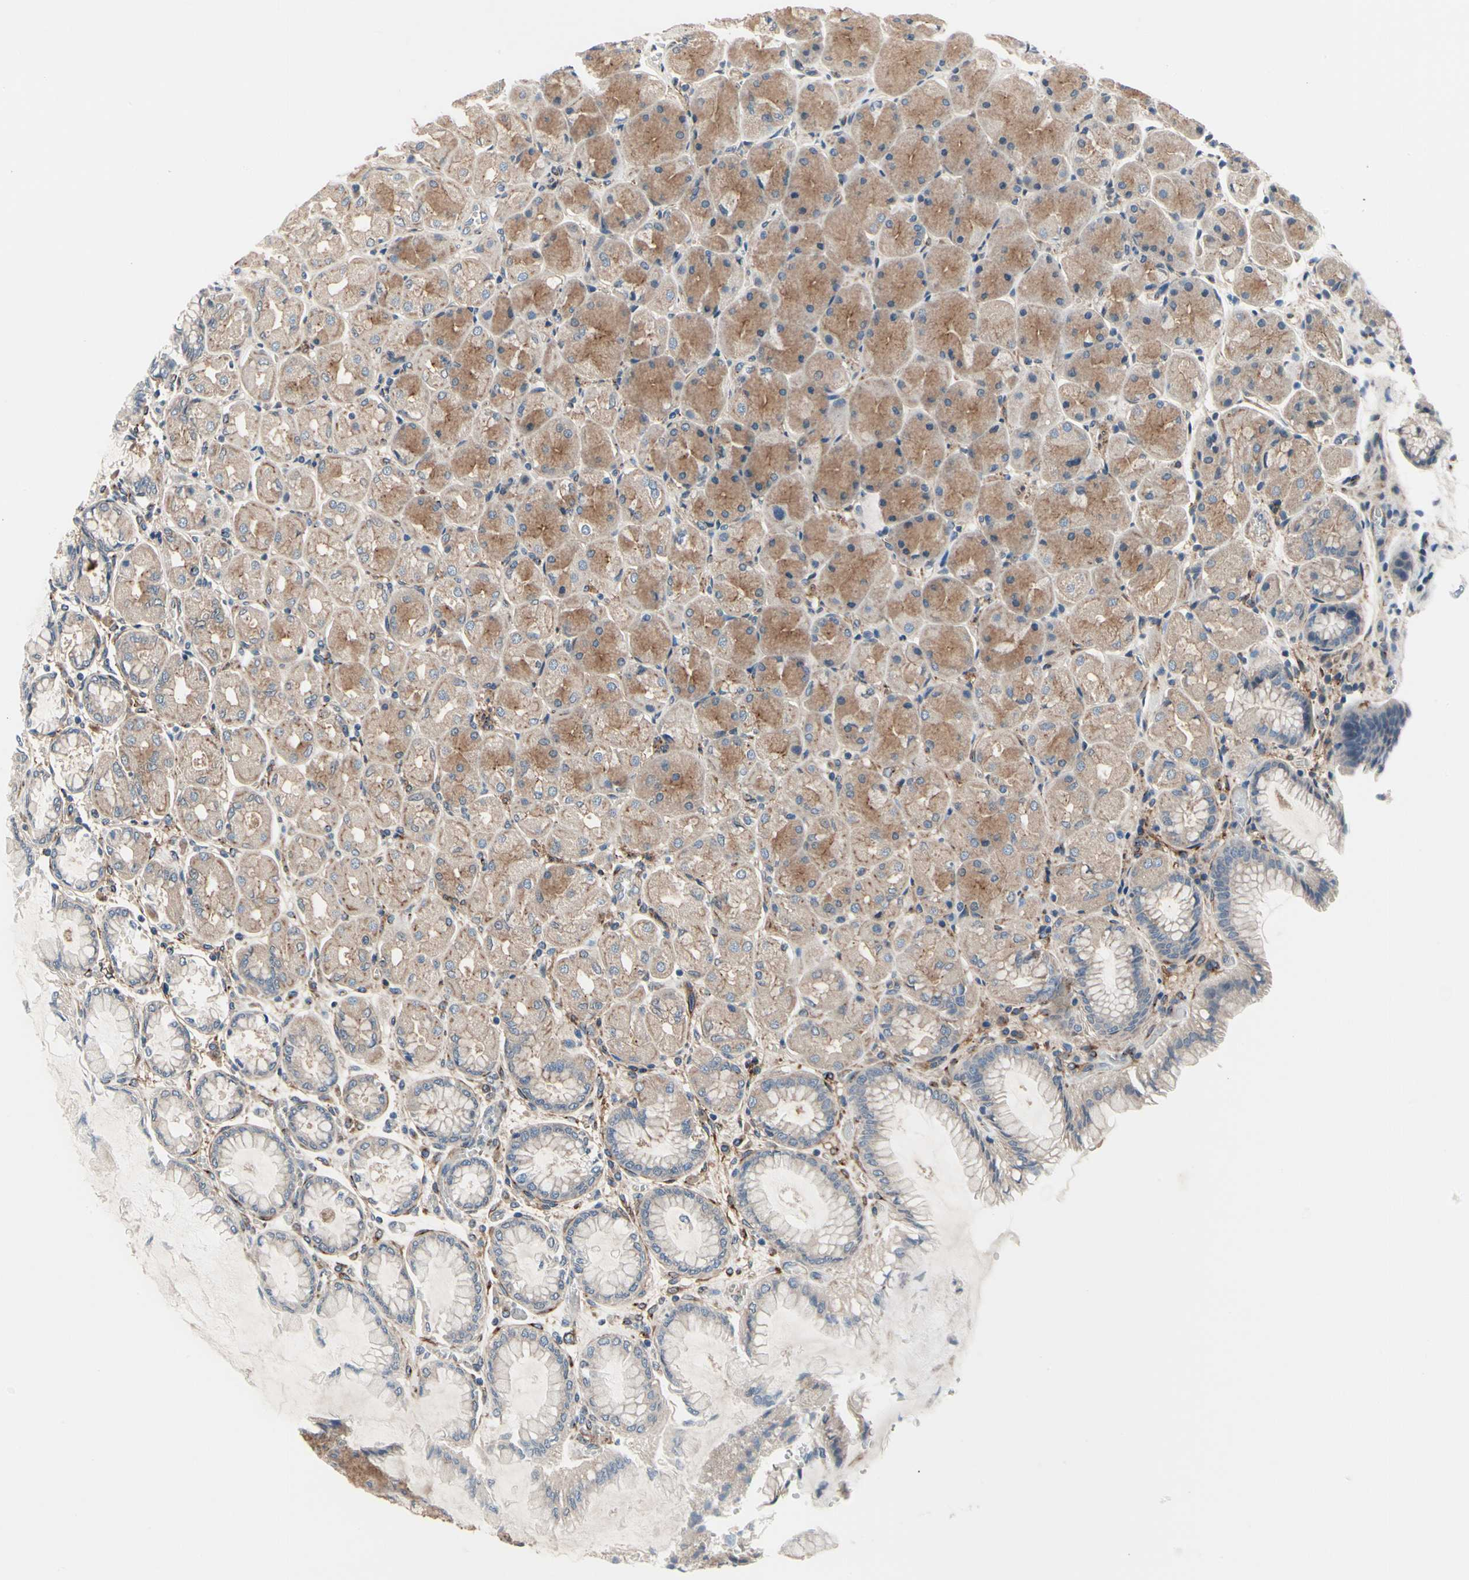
{"staining": {"intensity": "moderate", "quantity": ">75%", "location": "cytoplasmic/membranous"}, "tissue": "stomach", "cell_type": "Glandular cells", "image_type": "normal", "snomed": [{"axis": "morphology", "description": "Normal tissue, NOS"}, {"axis": "topography", "description": "Stomach, upper"}], "caption": "IHC staining of benign stomach, which displays medium levels of moderate cytoplasmic/membranous positivity in approximately >75% of glandular cells indicating moderate cytoplasmic/membranous protein staining. The staining was performed using DAB (brown) for protein detection and nuclei were counterstained in hematoxylin (blue).", "gene": "PRKAR2B", "patient": {"sex": "female", "age": 56}}